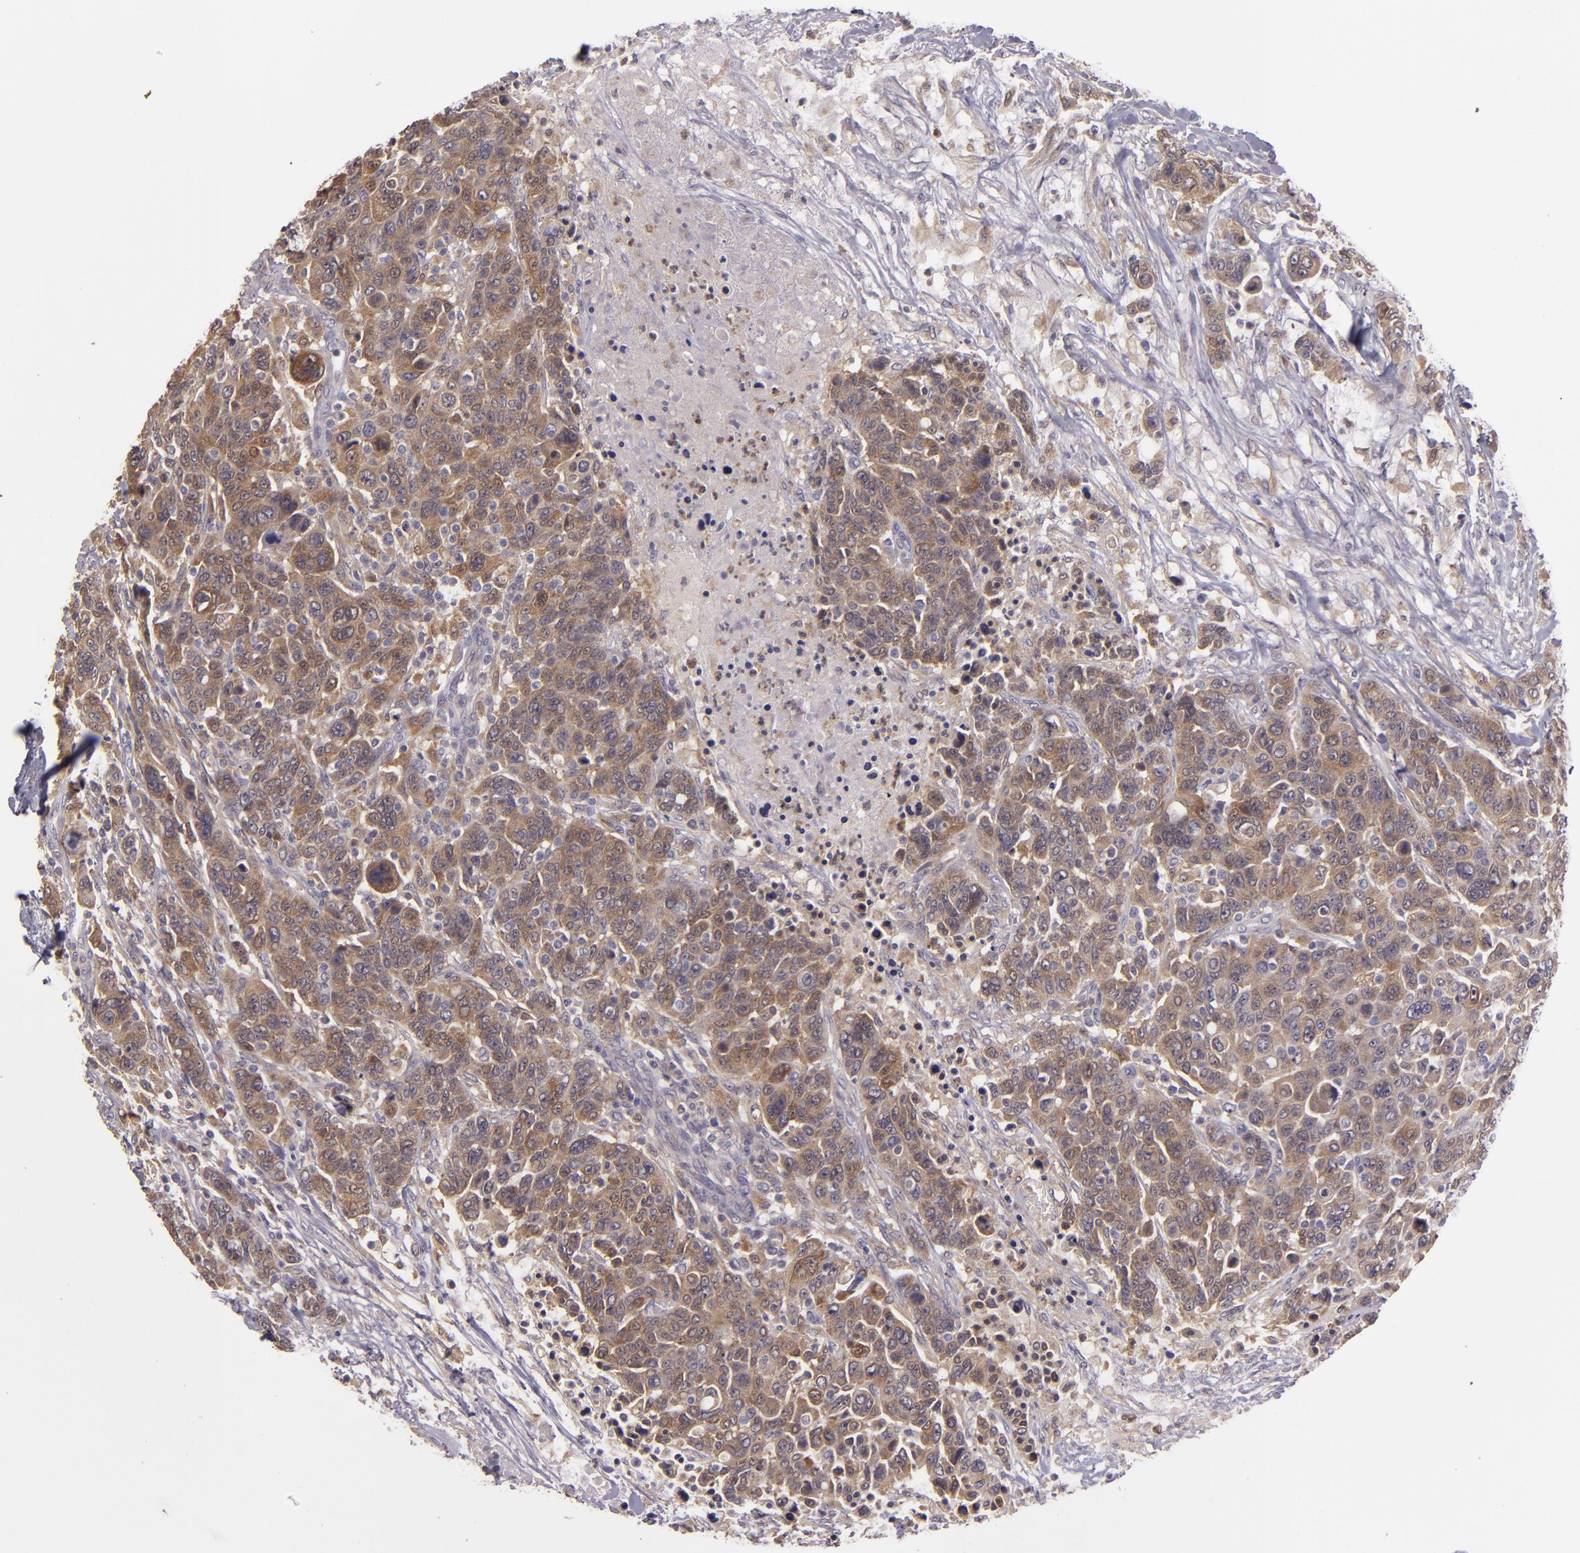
{"staining": {"intensity": "moderate", "quantity": ">75%", "location": "cytoplasmic/membranous"}, "tissue": "breast cancer", "cell_type": "Tumor cells", "image_type": "cancer", "snomed": [{"axis": "morphology", "description": "Duct carcinoma"}, {"axis": "topography", "description": "Breast"}], "caption": "This micrograph displays breast cancer (infiltrating ductal carcinoma) stained with immunohistochemistry to label a protein in brown. The cytoplasmic/membranous of tumor cells show moderate positivity for the protein. Nuclei are counter-stained blue.", "gene": "FHIT", "patient": {"sex": "female", "age": 37}}